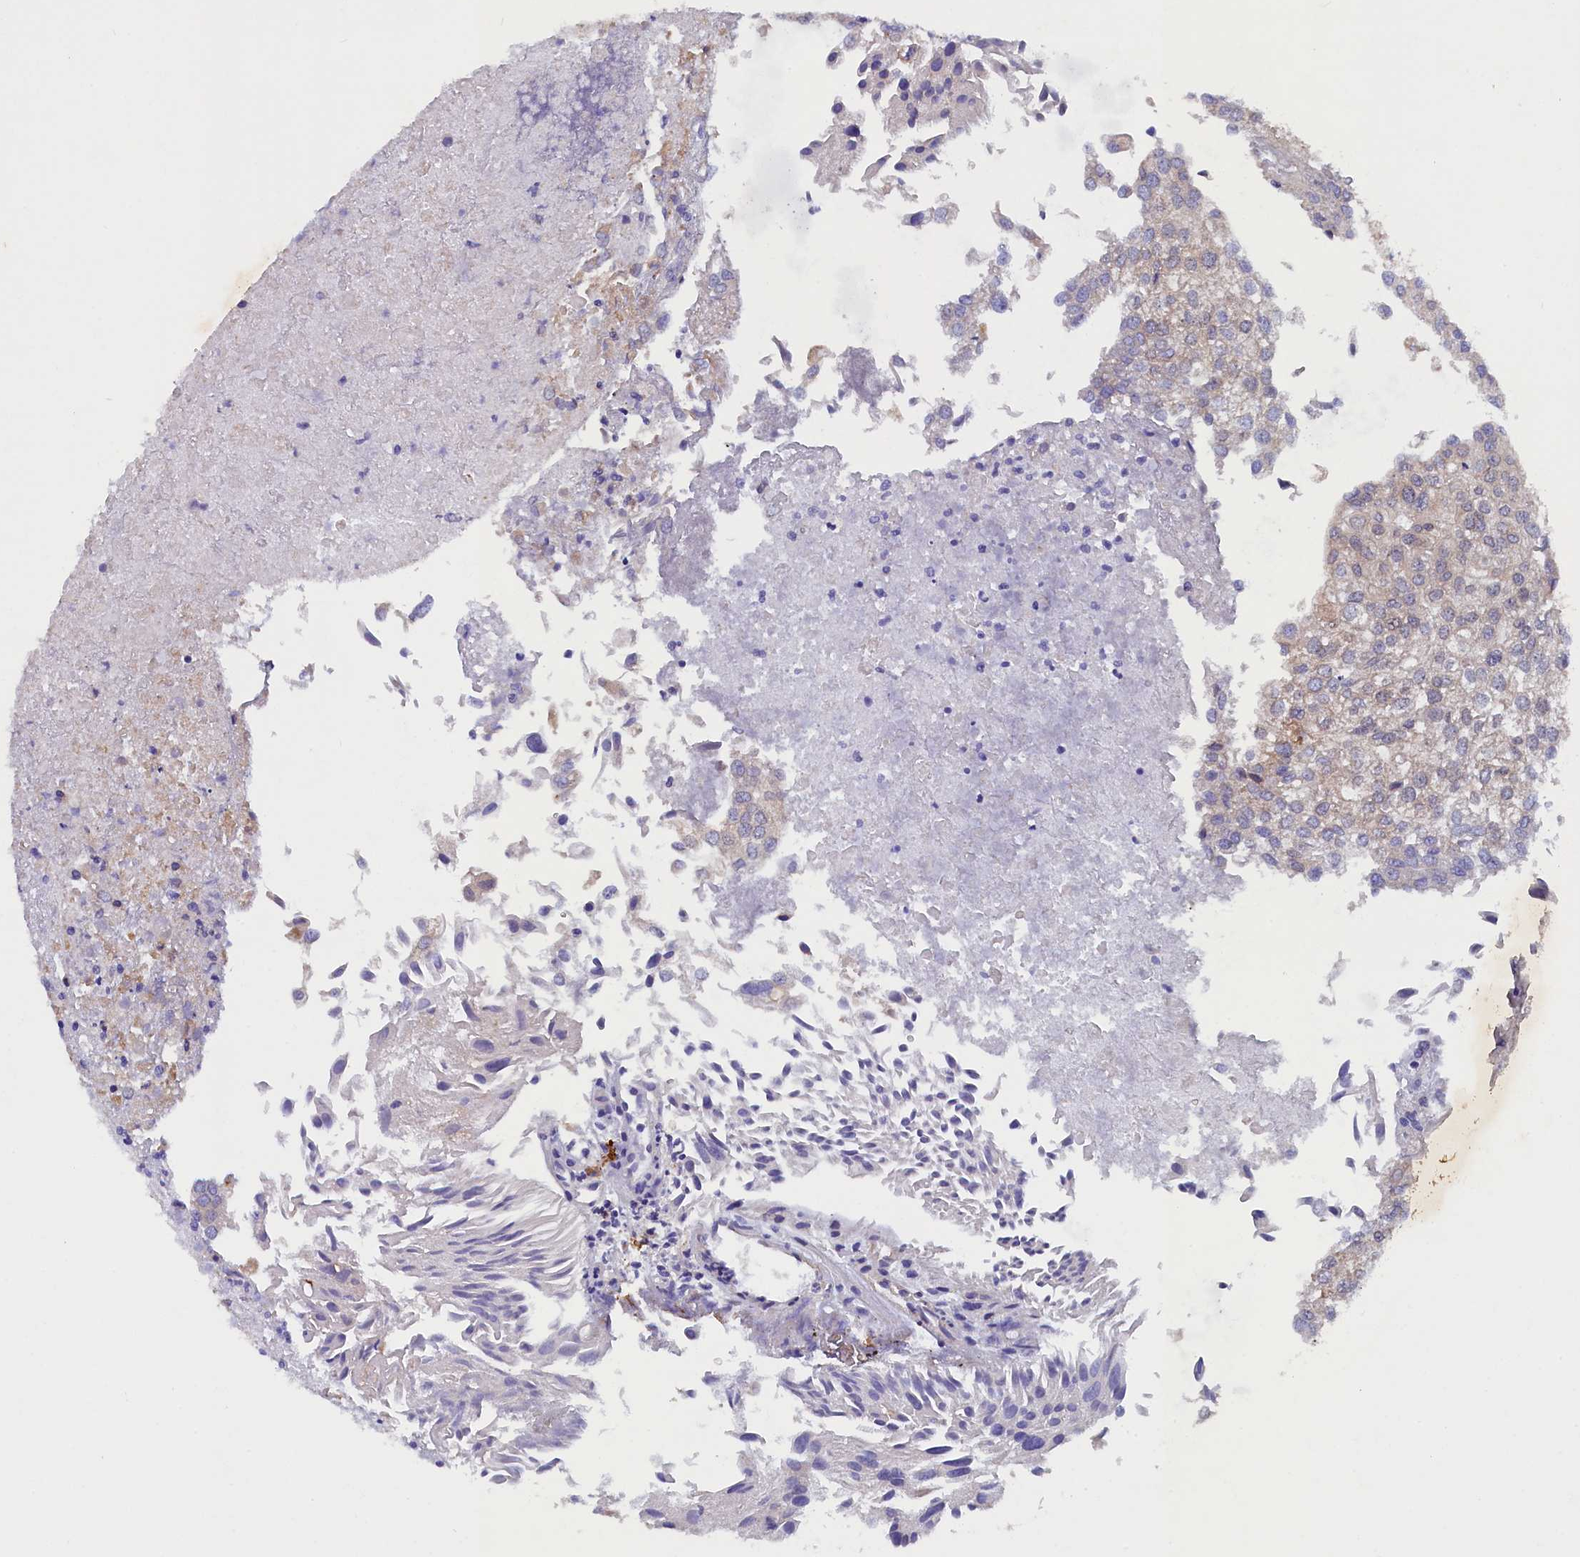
{"staining": {"intensity": "weak", "quantity": "<25%", "location": "cytoplasmic/membranous"}, "tissue": "urothelial cancer", "cell_type": "Tumor cells", "image_type": "cancer", "snomed": [{"axis": "morphology", "description": "Urothelial carcinoma, Low grade"}, {"axis": "topography", "description": "Urinary bladder"}], "caption": "Urothelial cancer stained for a protein using immunohistochemistry reveals no positivity tumor cells.", "gene": "JPT2", "patient": {"sex": "female", "age": 89}}